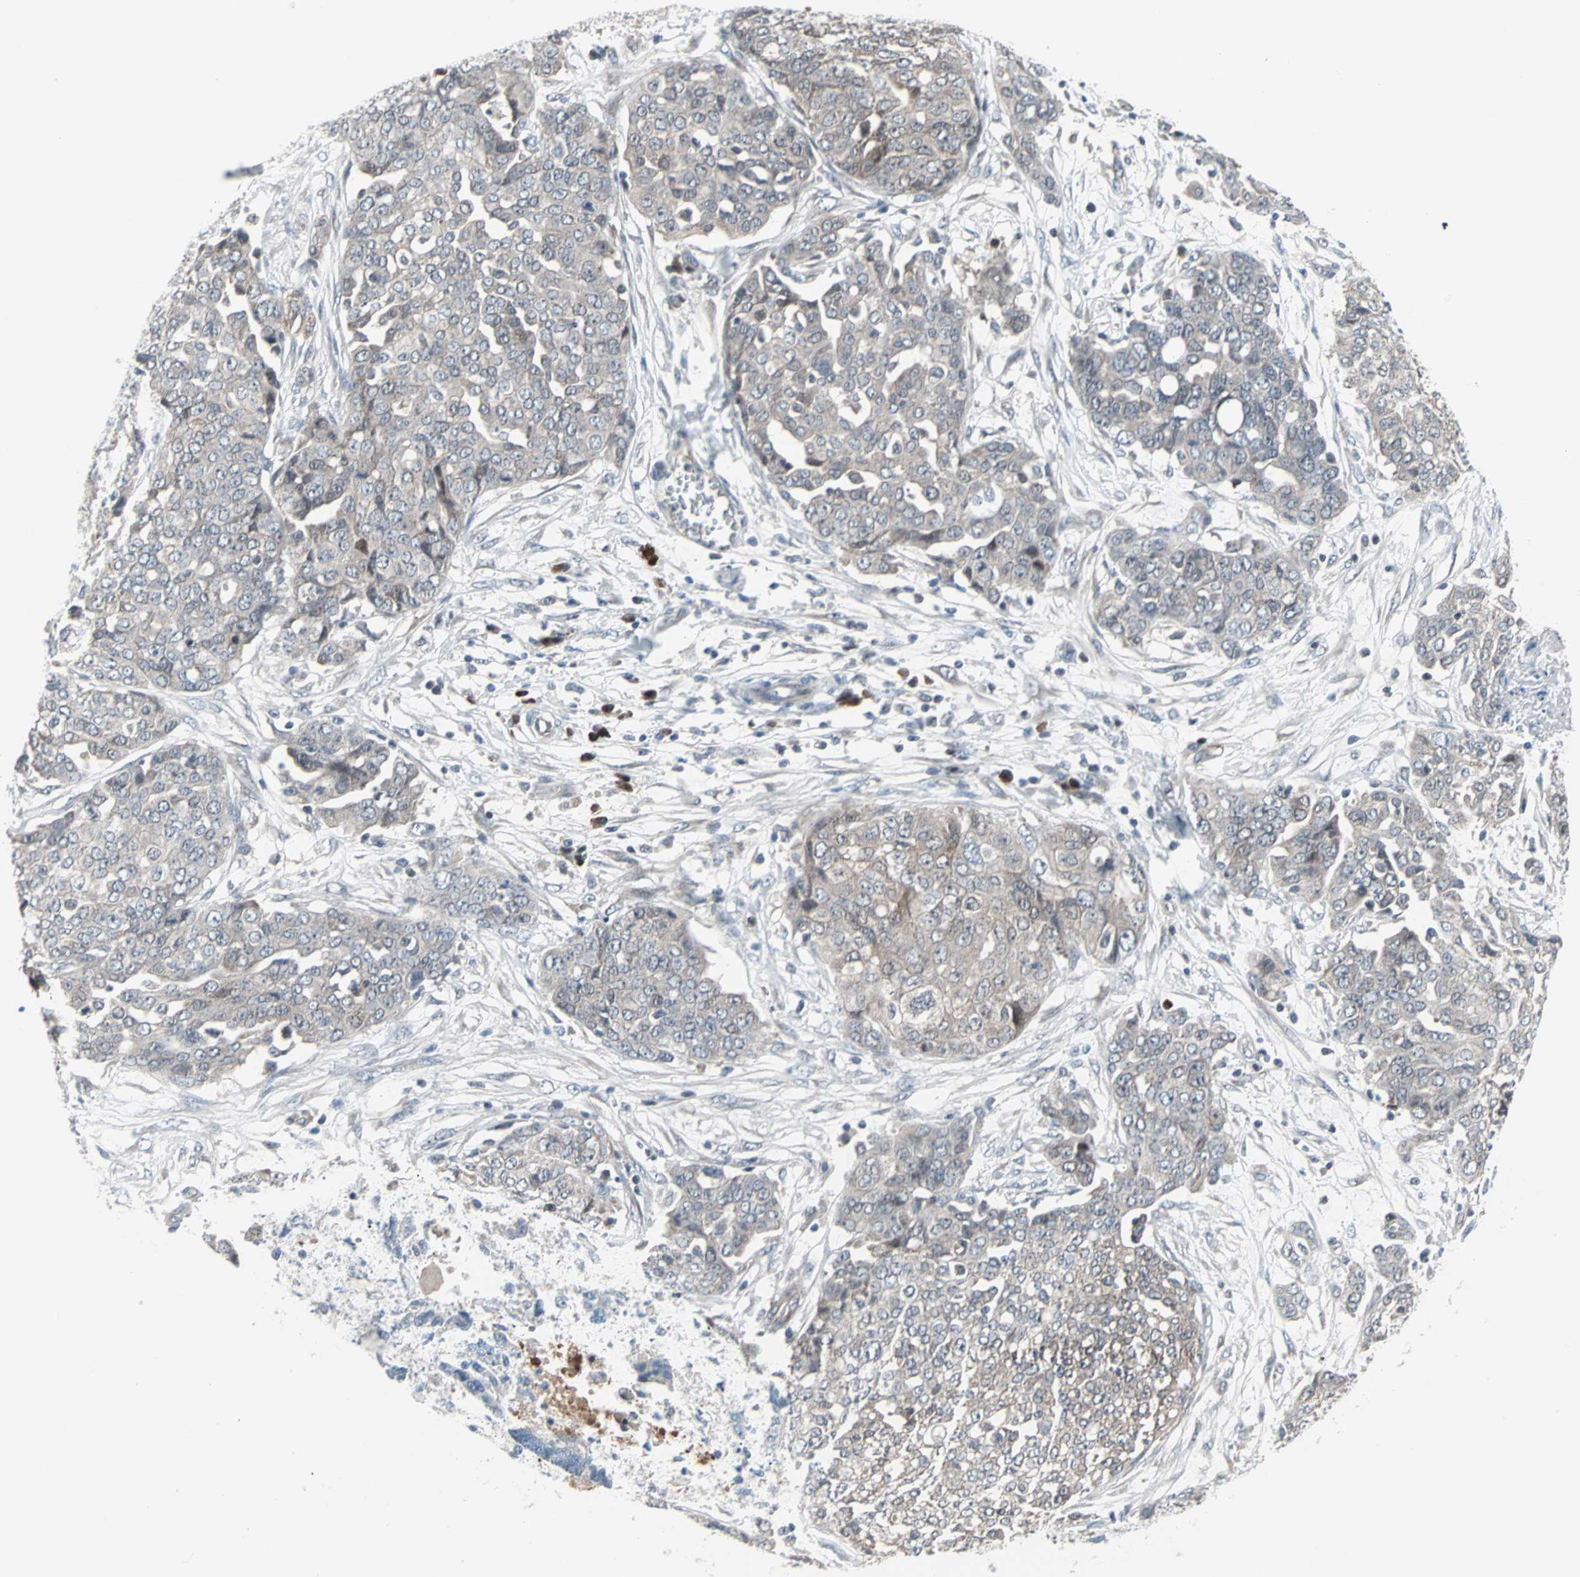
{"staining": {"intensity": "weak", "quantity": "25%-75%", "location": "cytoplasmic/membranous"}, "tissue": "ovarian cancer", "cell_type": "Tumor cells", "image_type": "cancer", "snomed": [{"axis": "morphology", "description": "Cystadenocarcinoma, serous, NOS"}, {"axis": "topography", "description": "Soft tissue"}, {"axis": "topography", "description": "Ovary"}], "caption": "The immunohistochemical stain shows weak cytoplasmic/membranous positivity in tumor cells of ovarian cancer (serous cystadenocarcinoma) tissue.", "gene": "CASP3", "patient": {"sex": "female", "age": 57}}